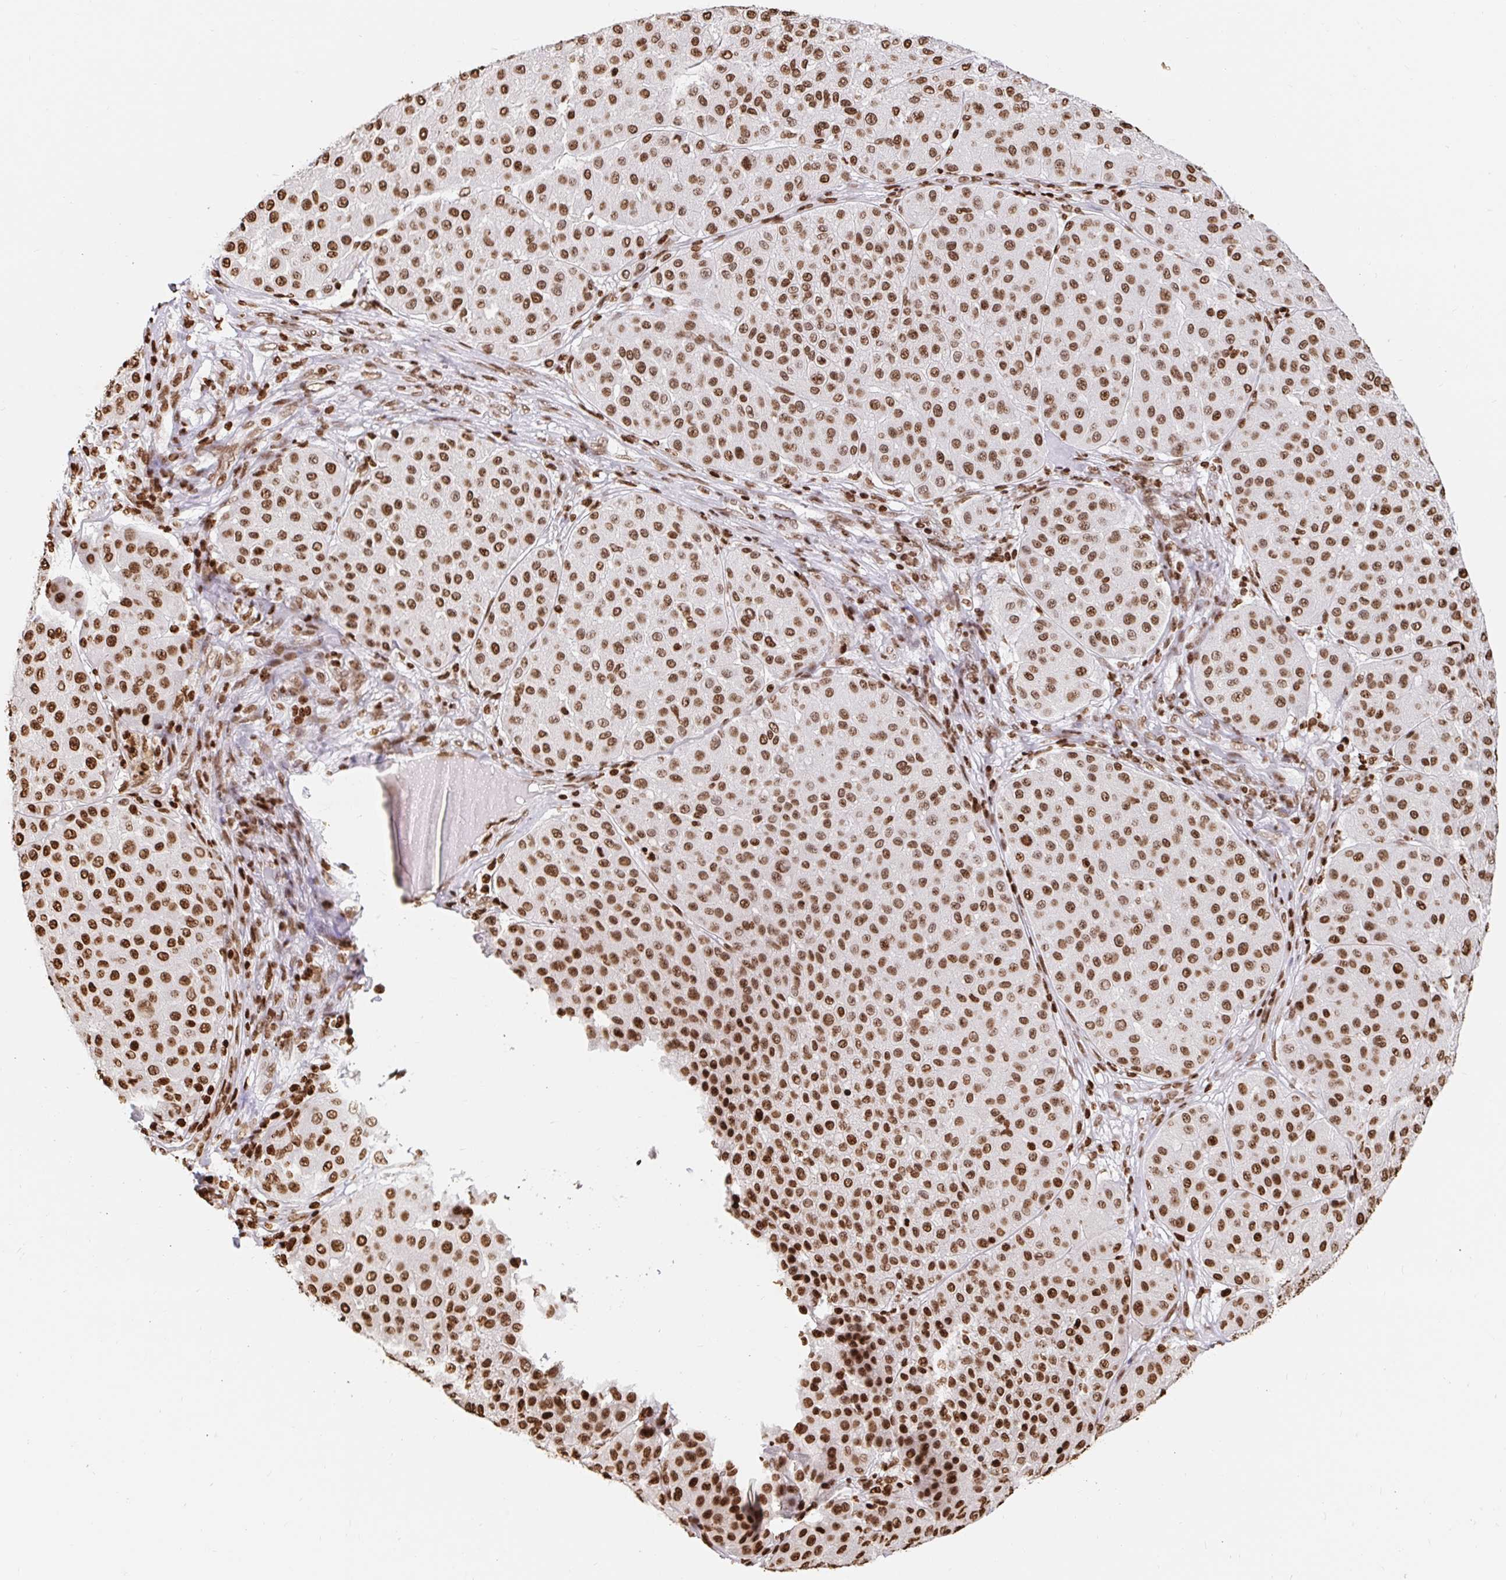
{"staining": {"intensity": "strong", "quantity": ">75%", "location": "nuclear"}, "tissue": "melanoma", "cell_type": "Tumor cells", "image_type": "cancer", "snomed": [{"axis": "morphology", "description": "Malignant melanoma, Metastatic site"}, {"axis": "topography", "description": "Smooth muscle"}], "caption": "Strong nuclear staining for a protein is seen in about >75% of tumor cells of melanoma using IHC.", "gene": "H2BC5", "patient": {"sex": "male", "age": 41}}